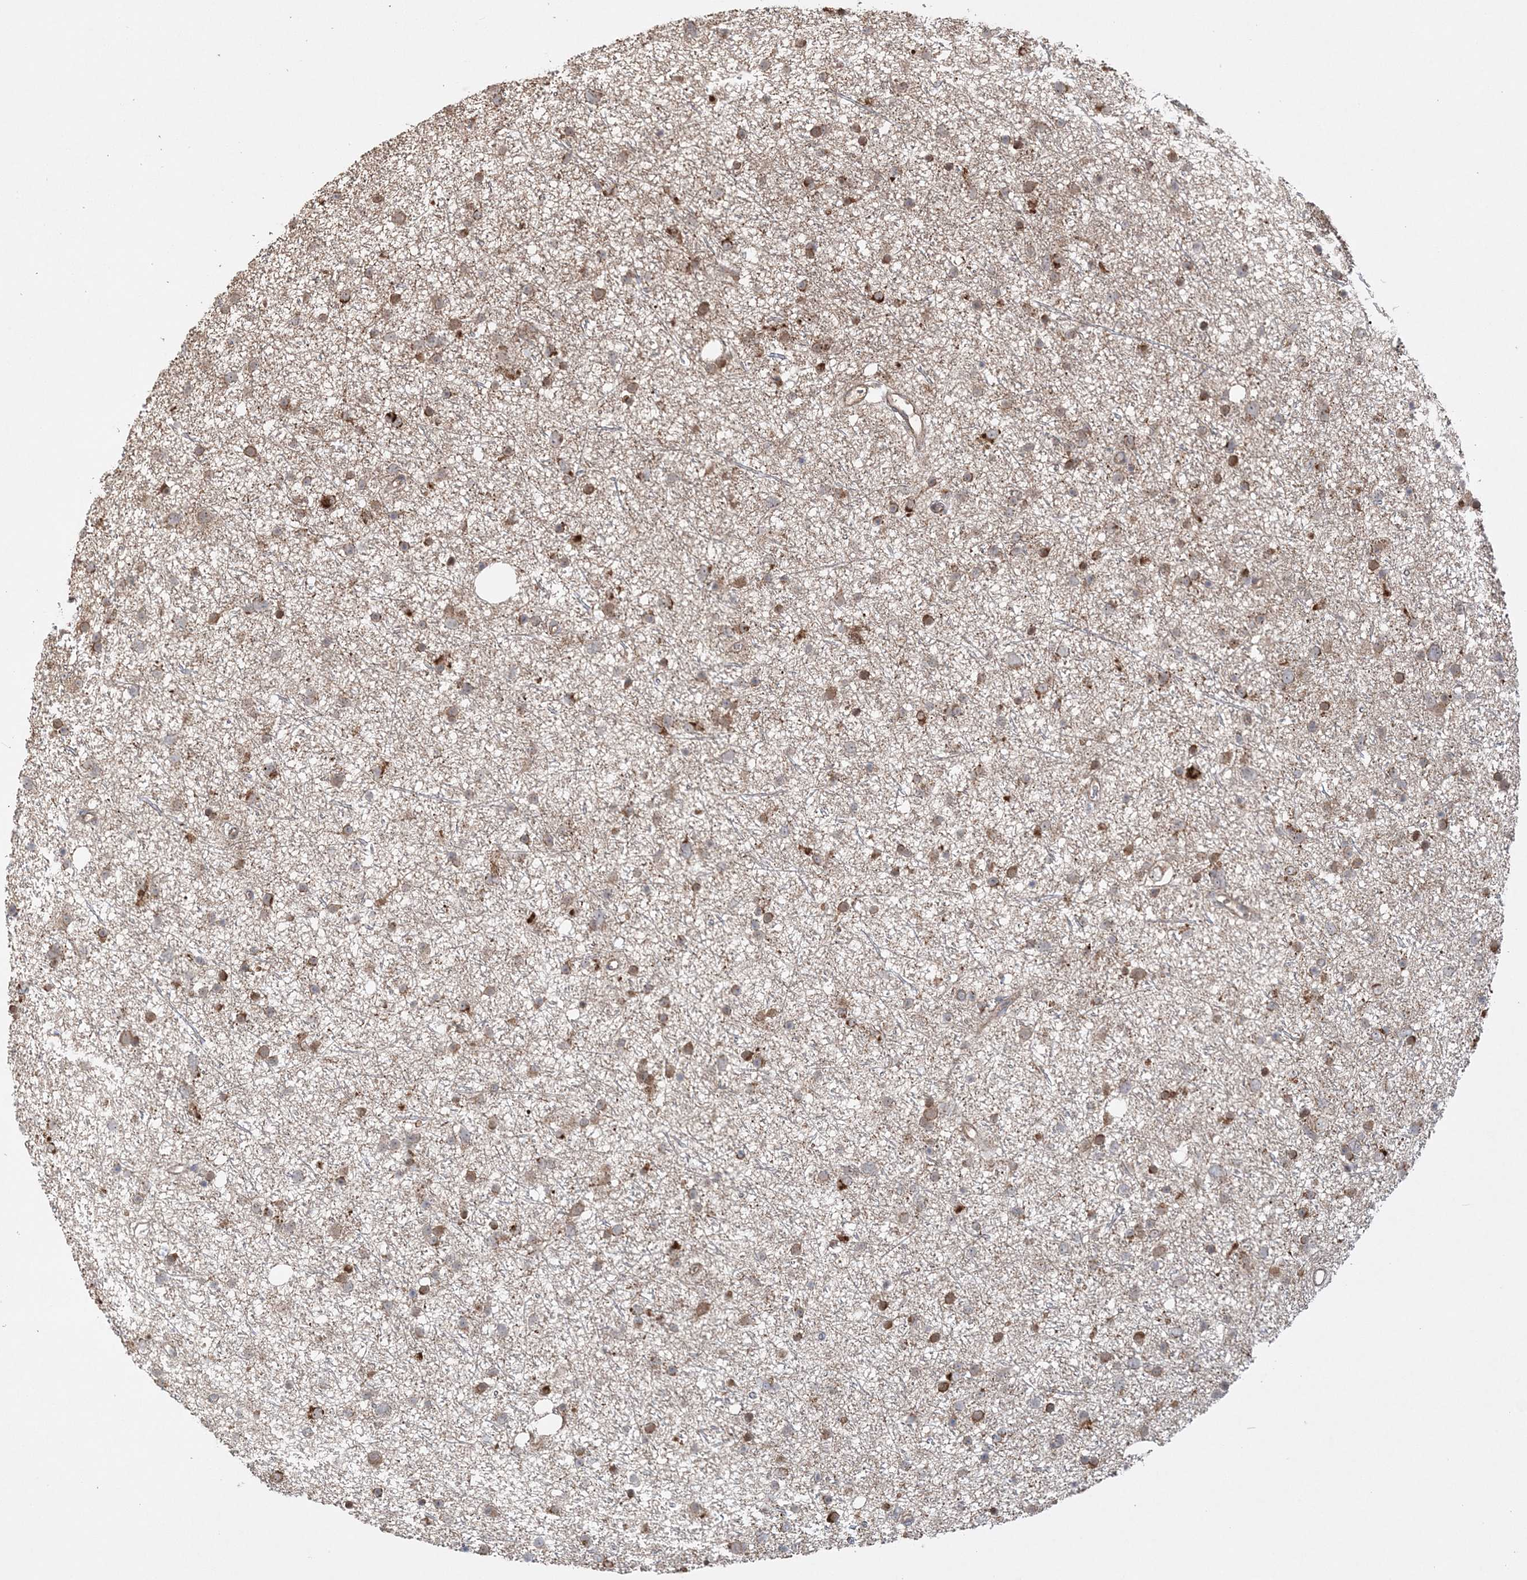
{"staining": {"intensity": "moderate", "quantity": "25%-75%", "location": "cytoplasmic/membranous"}, "tissue": "glioma", "cell_type": "Tumor cells", "image_type": "cancer", "snomed": [{"axis": "morphology", "description": "Glioma, malignant, Low grade"}, {"axis": "topography", "description": "Cerebral cortex"}], "caption": "Tumor cells demonstrate medium levels of moderate cytoplasmic/membranous staining in approximately 25%-75% of cells in human glioma.", "gene": "SCLT1", "patient": {"sex": "female", "age": 39}}